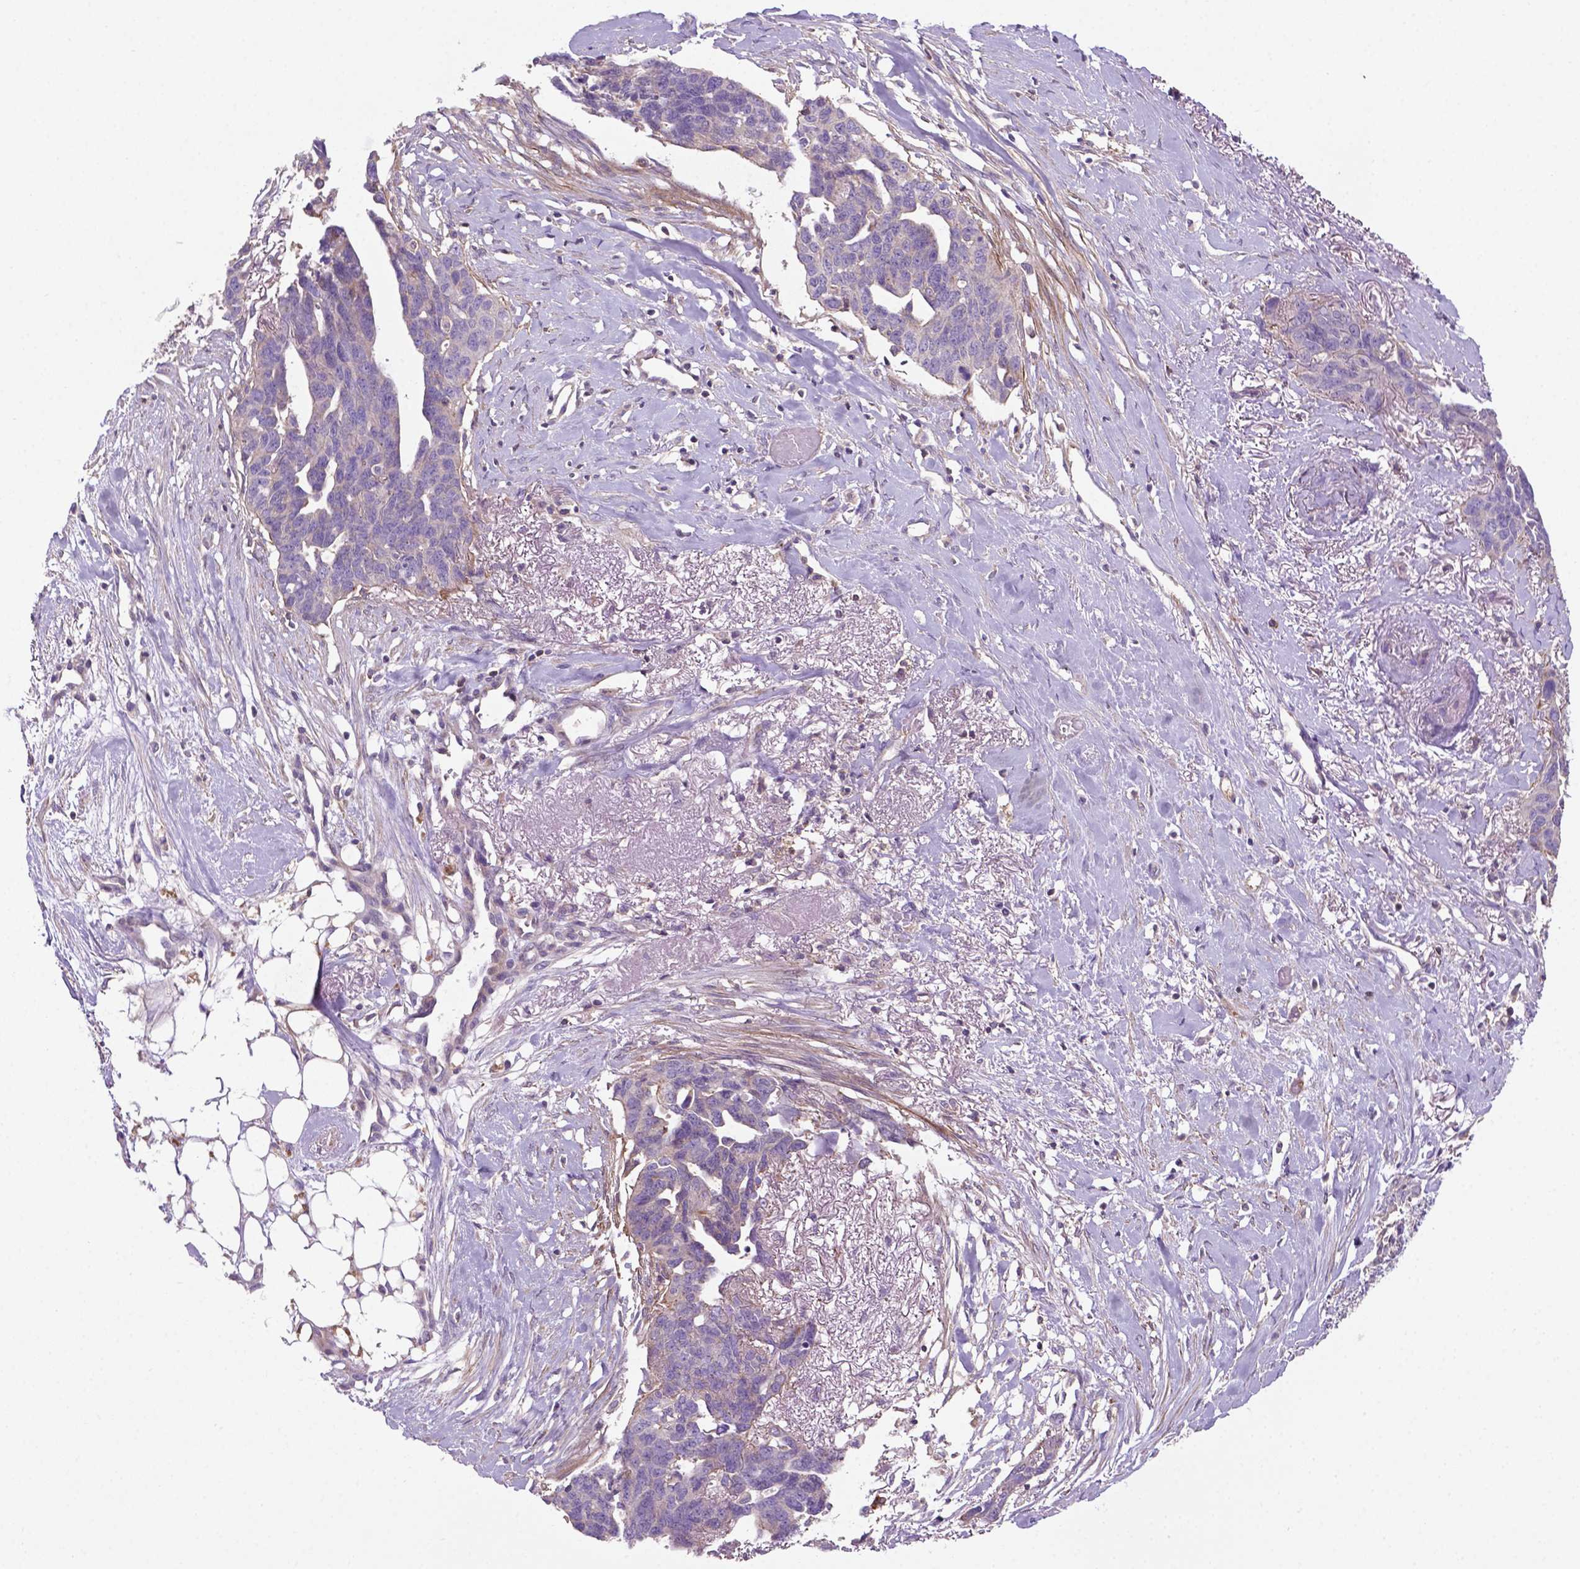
{"staining": {"intensity": "negative", "quantity": "none", "location": "none"}, "tissue": "ovarian cancer", "cell_type": "Tumor cells", "image_type": "cancer", "snomed": [{"axis": "morphology", "description": "Cystadenocarcinoma, serous, NOS"}, {"axis": "topography", "description": "Ovary"}], "caption": "A high-resolution histopathology image shows IHC staining of serous cystadenocarcinoma (ovarian), which shows no significant expression in tumor cells.", "gene": "BMP4", "patient": {"sex": "female", "age": 69}}